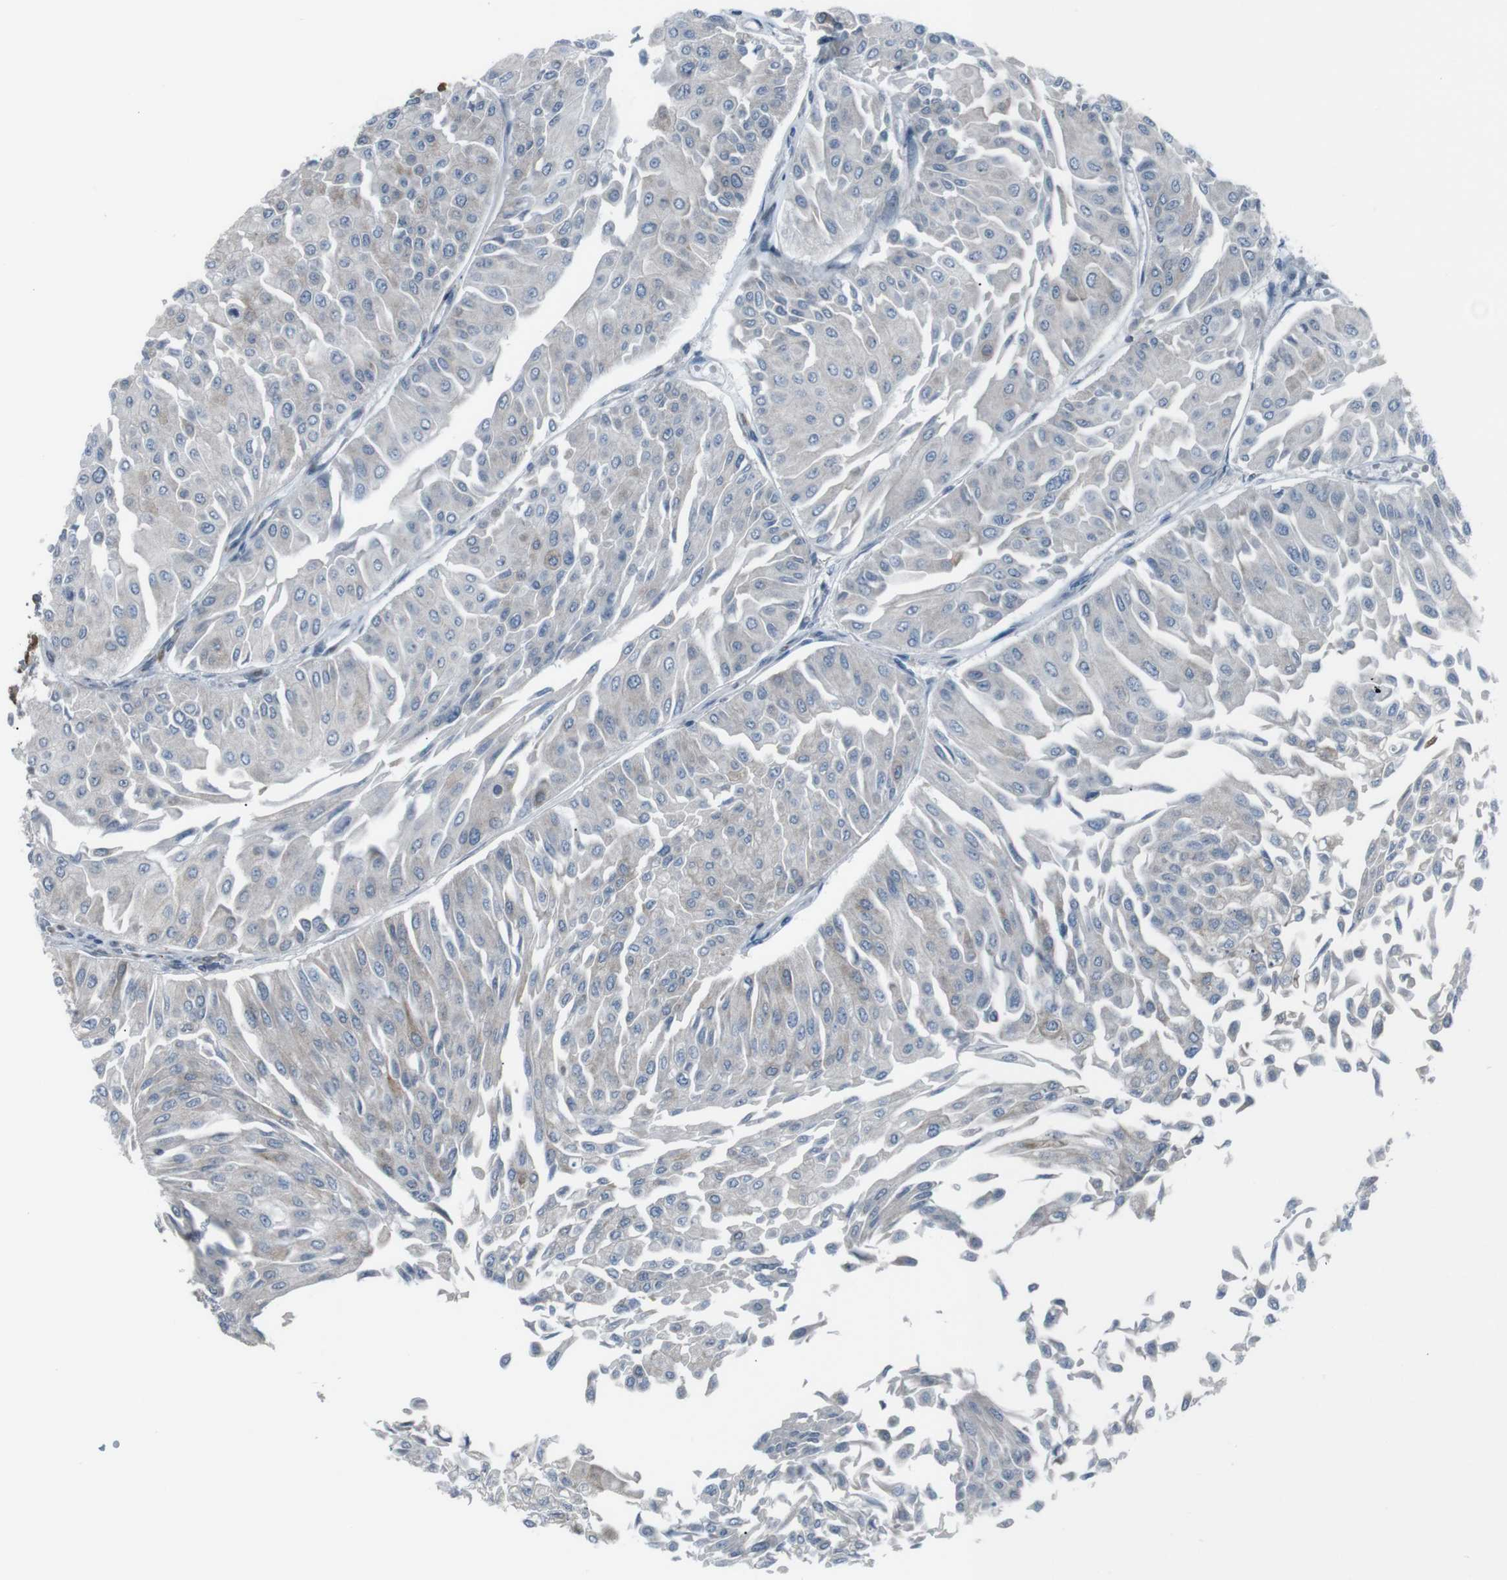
{"staining": {"intensity": "negative", "quantity": "none", "location": "none"}, "tissue": "urothelial cancer", "cell_type": "Tumor cells", "image_type": "cancer", "snomed": [{"axis": "morphology", "description": "Urothelial carcinoma, Low grade"}, {"axis": "topography", "description": "Urinary bladder"}], "caption": "A photomicrograph of human urothelial cancer is negative for staining in tumor cells.", "gene": "LNPK", "patient": {"sex": "male", "age": 67}}